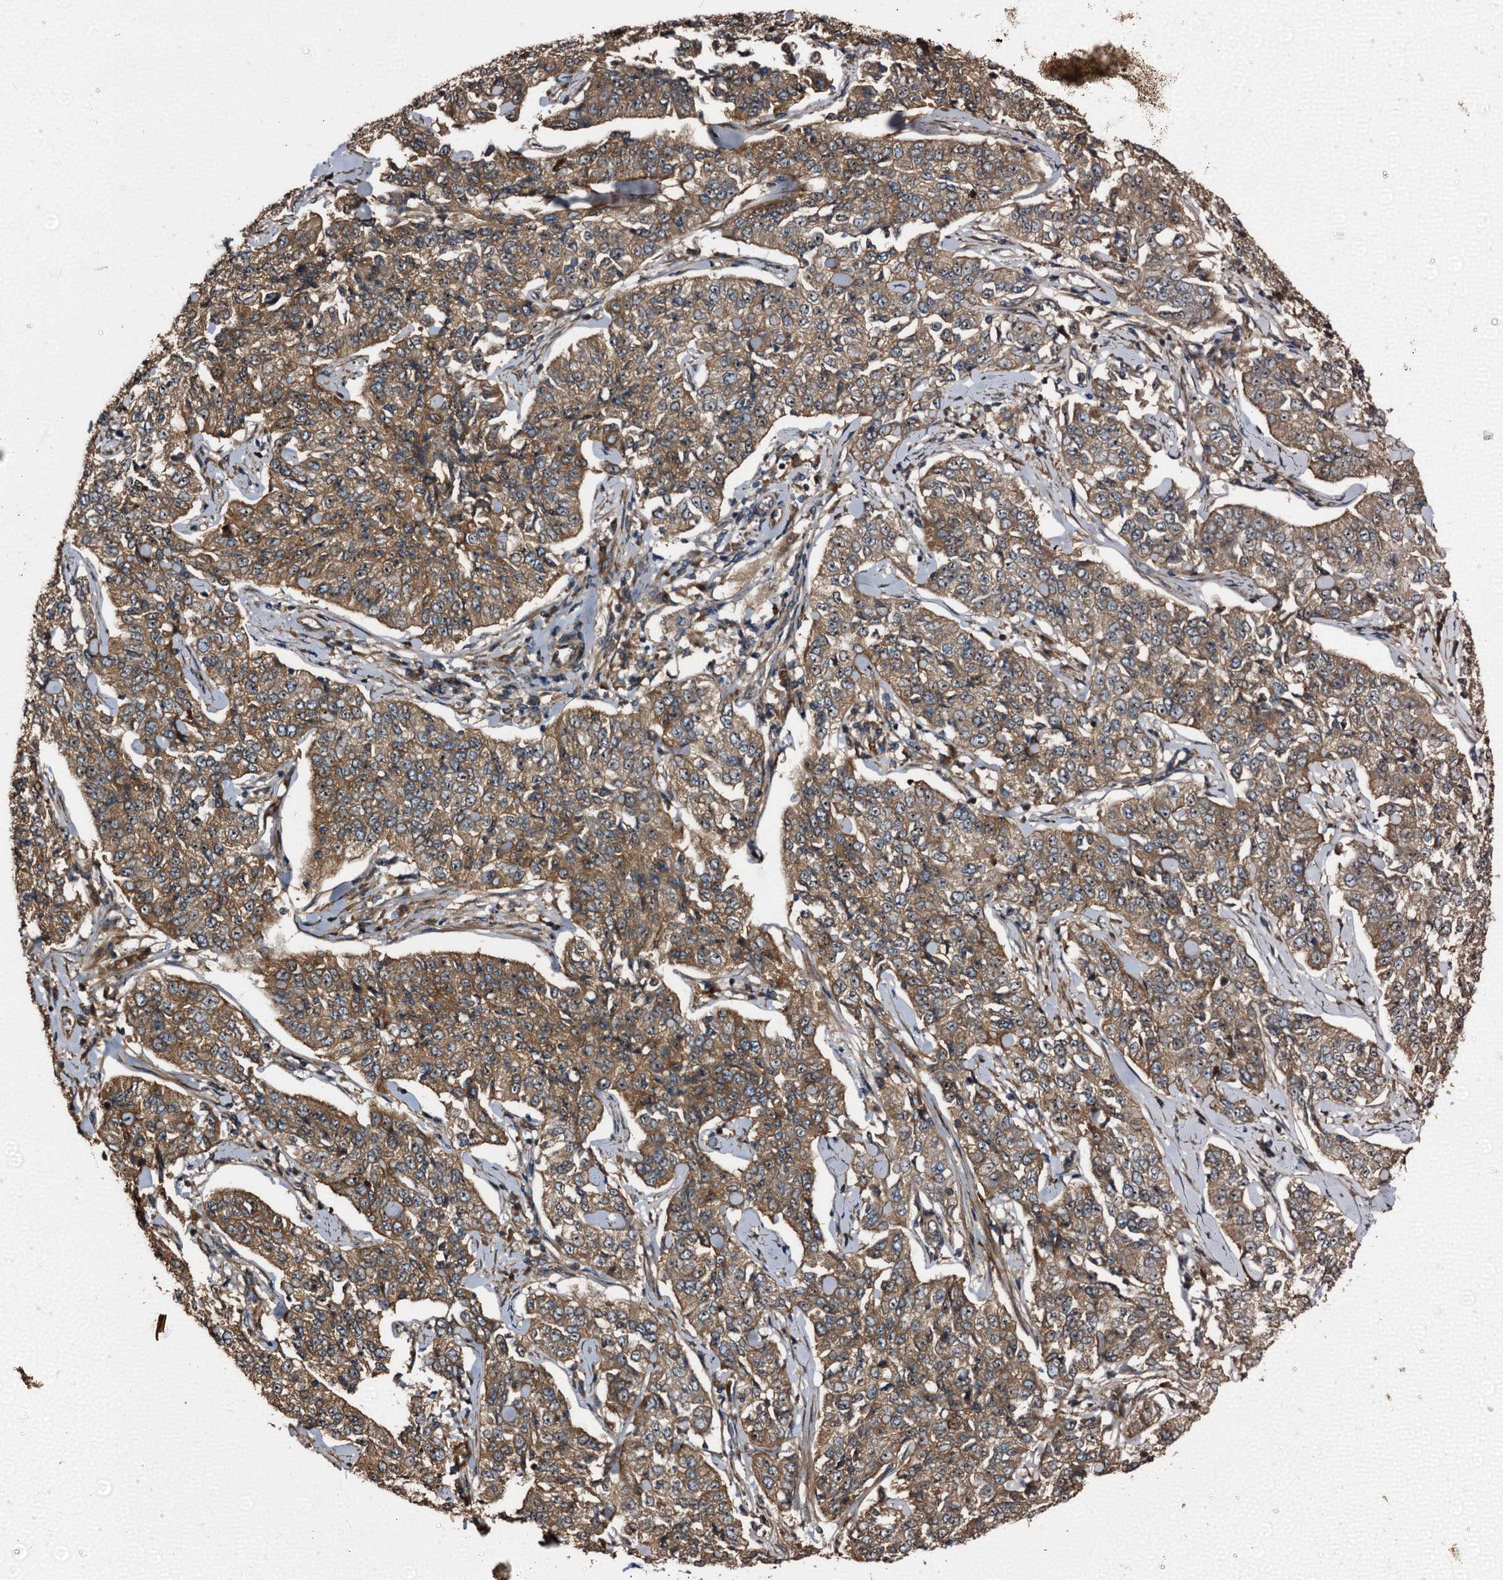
{"staining": {"intensity": "moderate", "quantity": ">75%", "location": "cytoplasmic/membranous"}, "tissue": "cervical cancer", "cell_type": "Tumor cells", "image_type": "cancer", "snomed": [{"axis": "morphology", "description": "Squamous cell carcinoma, NOS"}, {"axis": "topography", "description": "Cervix"}], "caption": "About >75% of tumor cells in cervical cancer reveal moderate cytoplasmic/membranous protein staining as visualized by brown immunohistochemical staining.", "gene": "PEX5", "patient": {"sex": "female", "age": 35}}